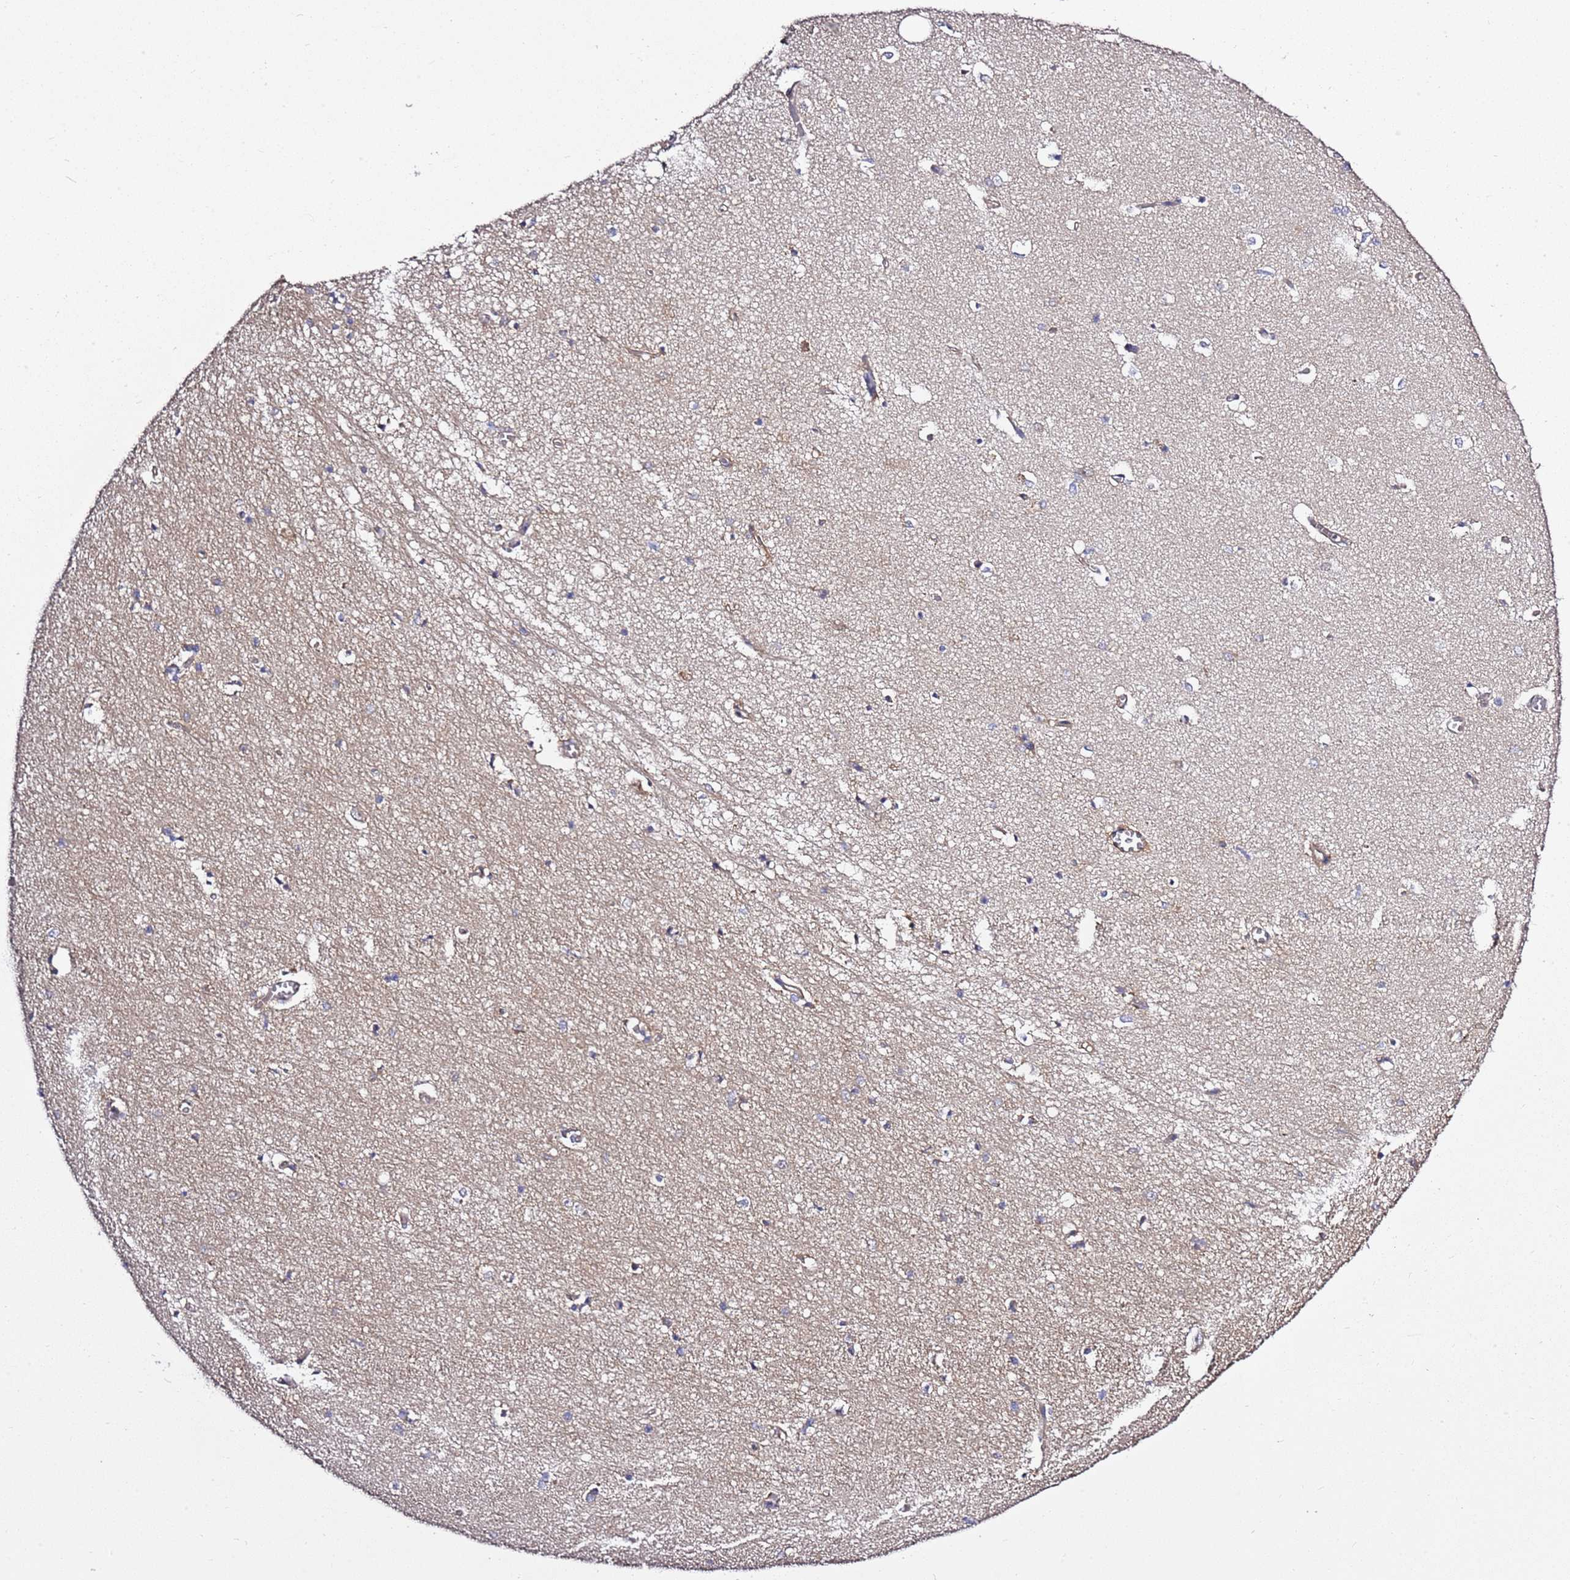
{"staining": {"intensity": "negative", "quantity": "none", "location": "none"}, "tissue": "hippocampus", "cell_type": "Glial cells", "image_type": "normal", "snomed": [{"axis": "morphology", "description": "Normal tissue, NOS"}, {"axis": "topography", "description": "Hippocampus"}], "caption": "This is an IHC micrograph of benign human hippocampus. There is no positivity in glial cells.", "gene": "GNL1", "patient": {"sex": "female", "age": 64}}